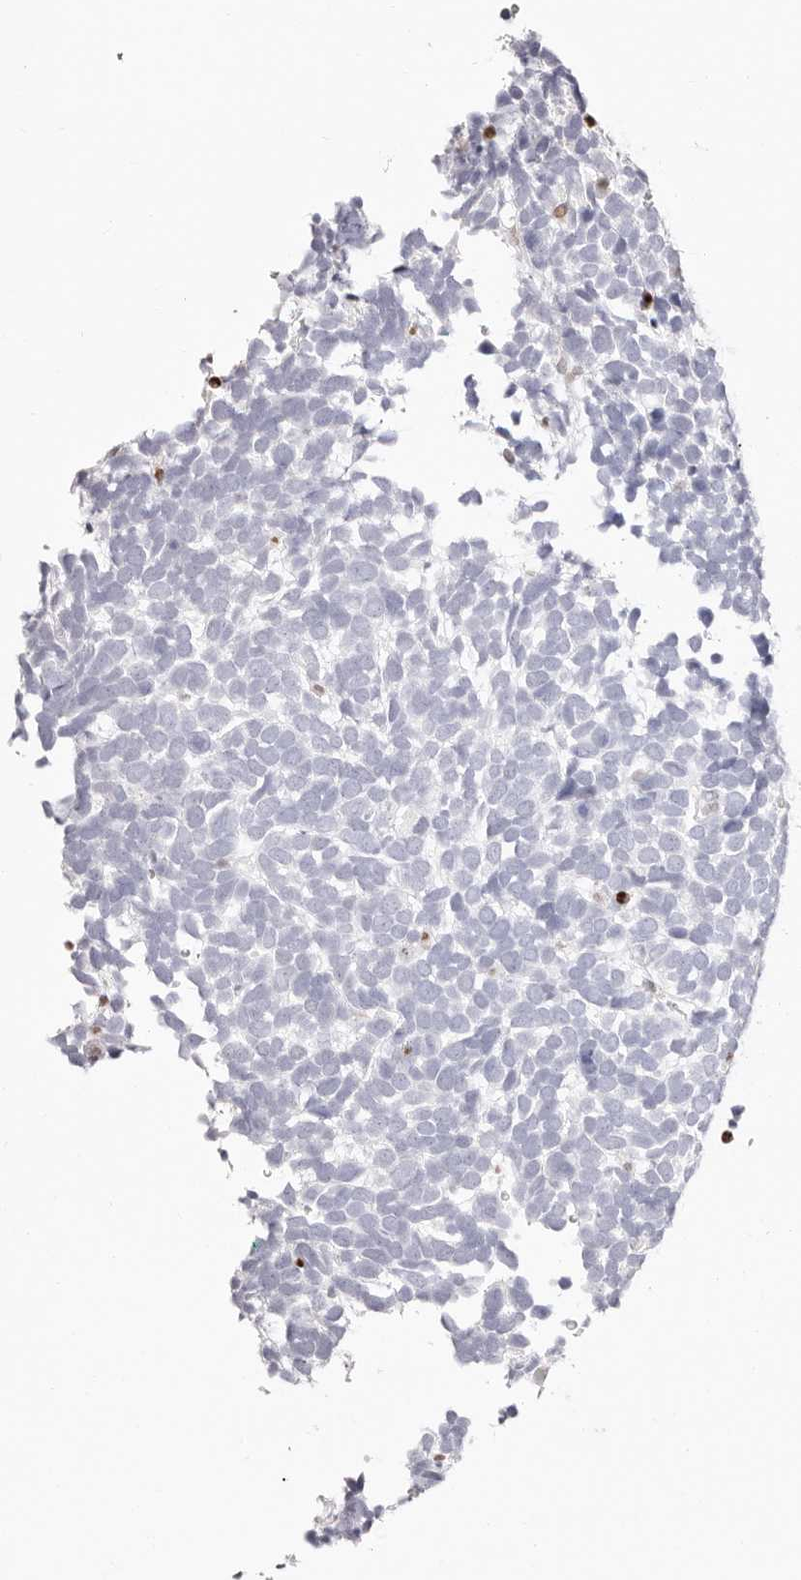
{"staining": {"intensity": "negative", "quantity": "none", "location": "none"}, "tissue": "urothelial cancer", "cell_type": "Tumor cells", "image_type": "cancer", "snomed": [{"axis": "morphology", "description": "Urothelial carcinoma, High grade"}, {"axis": "topography", "description": "Urinary bladder"}], "caption": "Immunohistochemistry (IHC) photomicrograph of high-grade urothelial carcinoma stained for a protein (brown), which shows no positivity in tumor cells.", "gene": "TKT", "patient": {"sex": "female", "age": 82}}